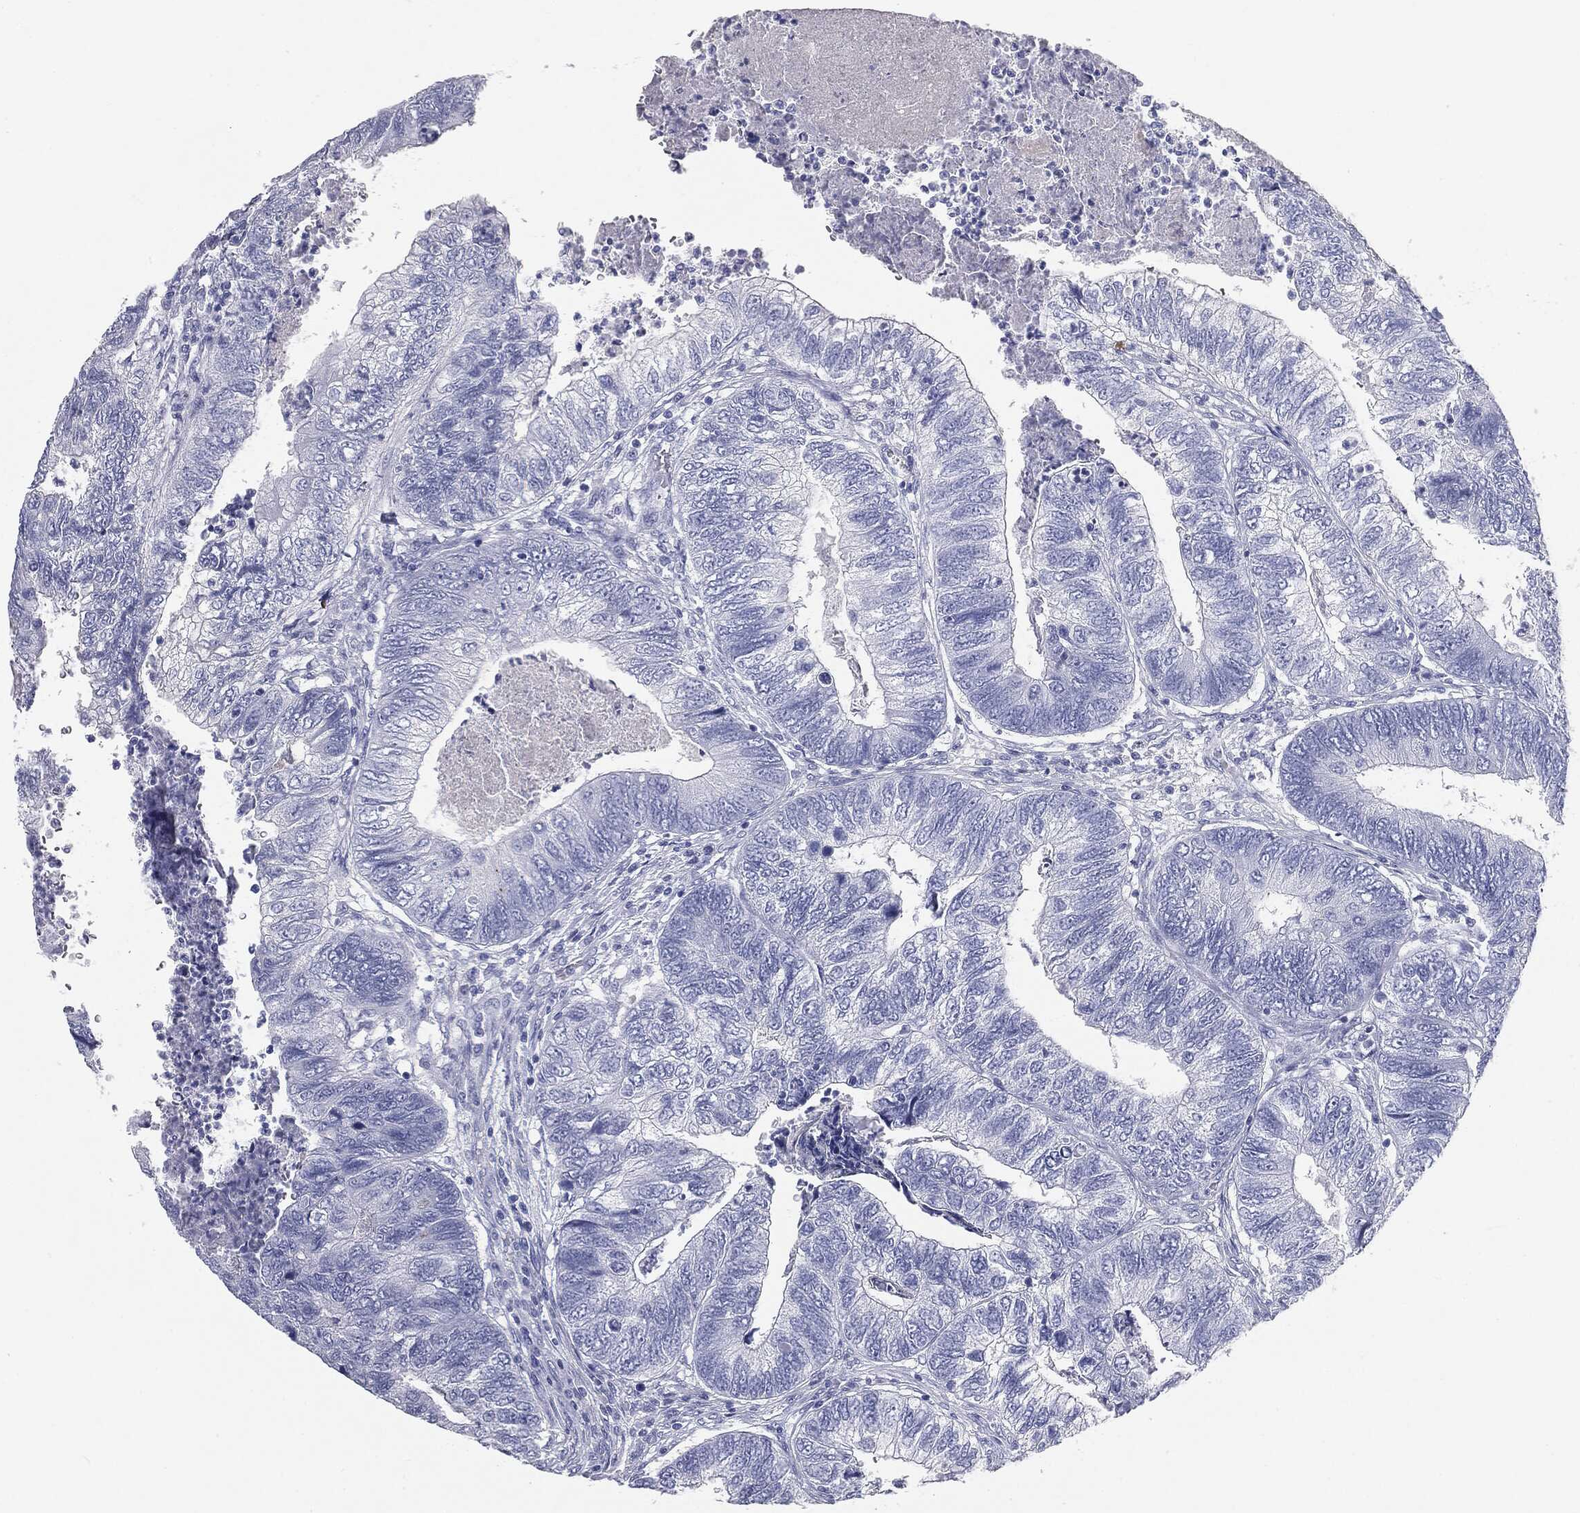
{"staining": {"intensity": "negative", "quantity": "none", "location": "none"}, "tissue": "colorectal cancer", "cell_type": "Tumor cells", "image_type": "cancer", "snomed": [{"axis": "morphology", "description": "Adenocarcinoma, NOS"}, {"axis": "topography", "description": "Colon"}], "caption": "Immunohistochemical staining of human adenocarcinoma (colorectal) displays no significant positivity in tumor cells. (DAB immunohistochemistry (IHC) with hematoxylin counter stain).", "gene": "CUZD1", "patient": {"sex": "female", "age": 67}}